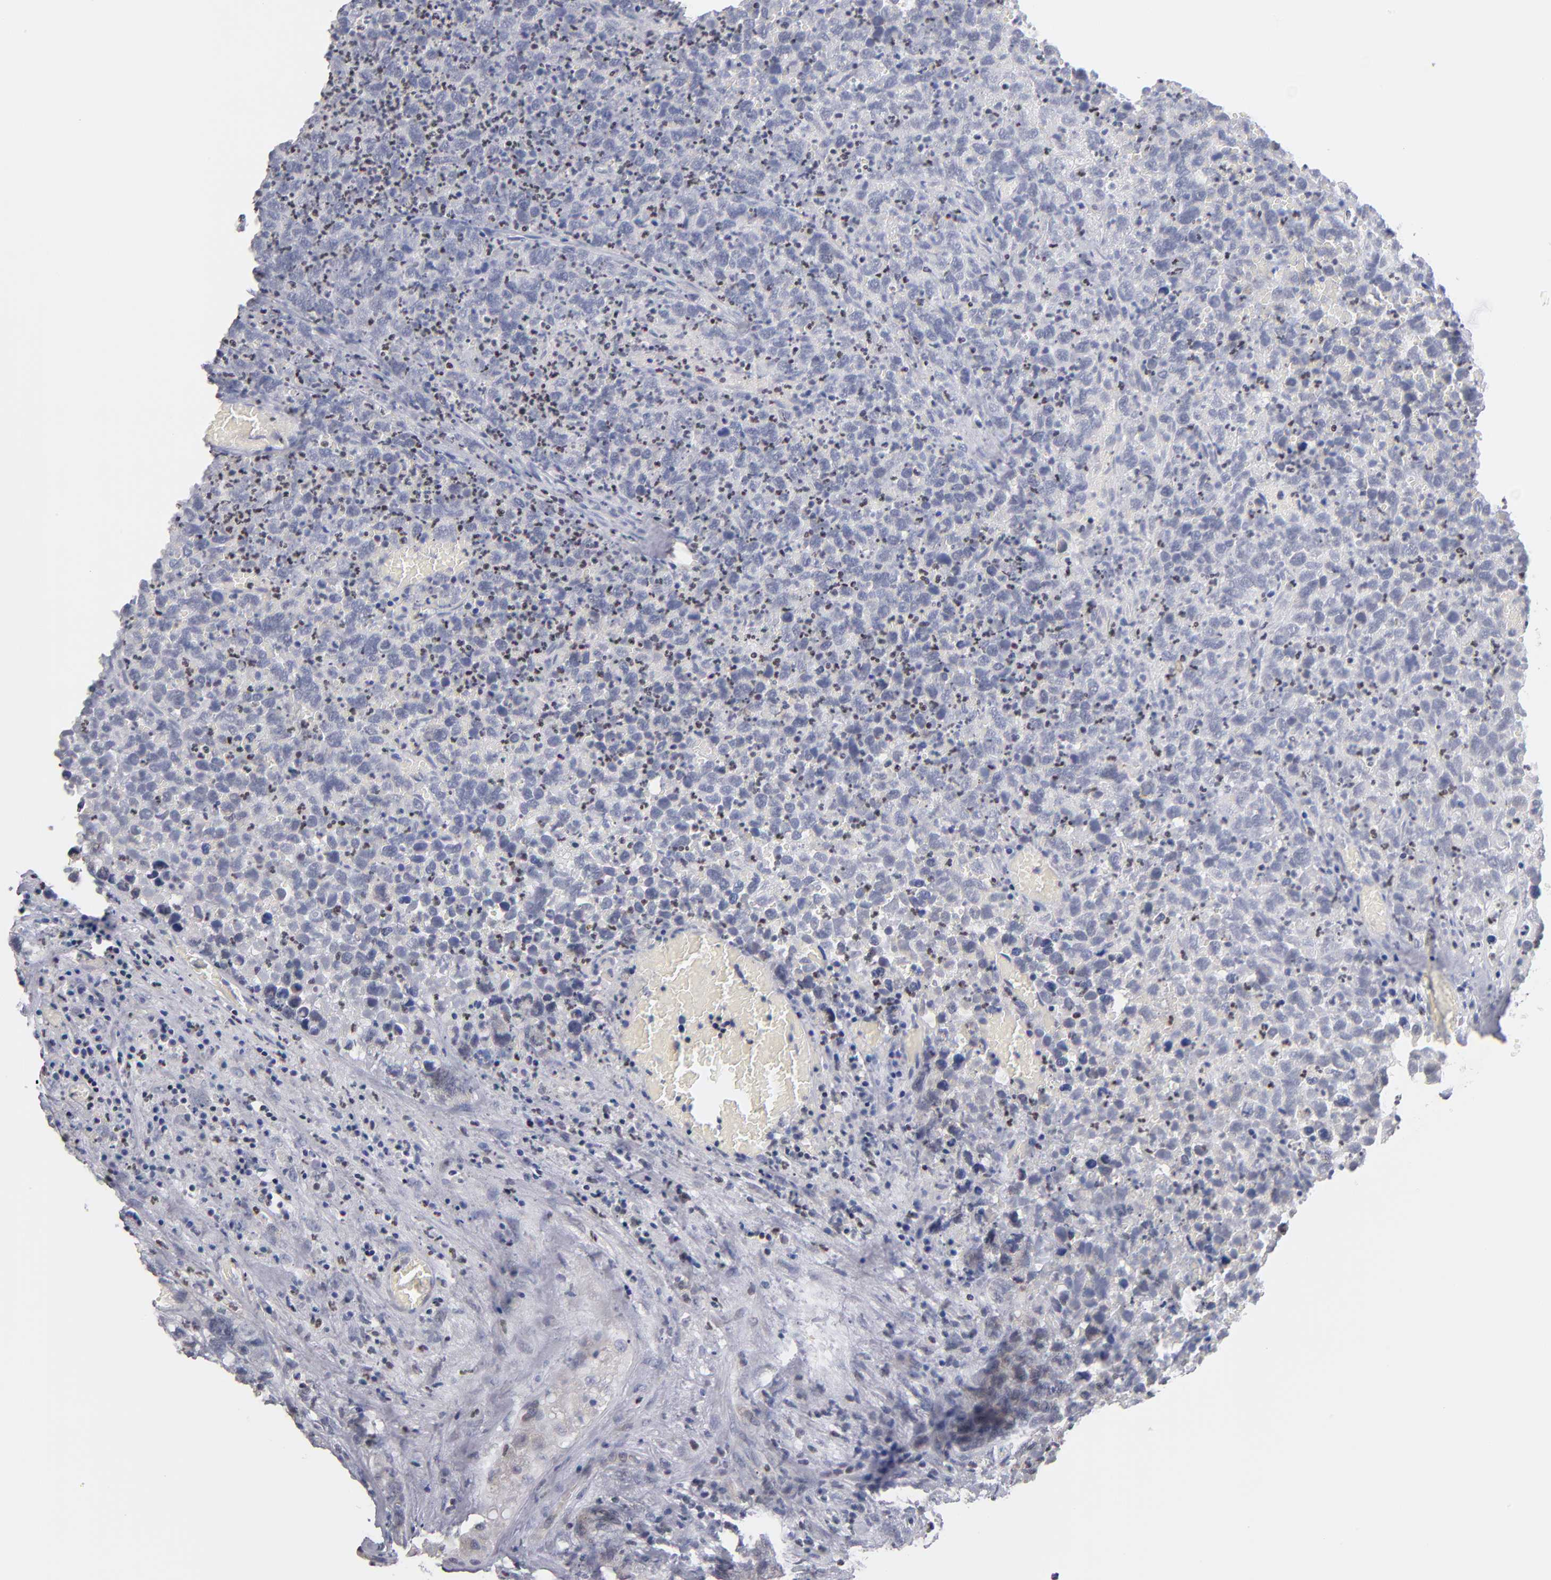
{"staining": {"intensity": "weak", "quantity": "<25%", "location": "nuclear"}, "tissue": "testis cancer", "cell_type": "Tumor cells", "image_type": "cancer", "snomed": [{"axis": "morphology", "description": "Carcinoma, Embryonal, NOS"}, {"axis": "topography", "description": "Testis"}], "caption": "Human embryonal carcinoma (testis) stained for a protein using immunohistochemistry (IHC) displays no positivity in tumor cells.", "gene": "ODF2", "patient": {"sex": "male", "age": 31}}